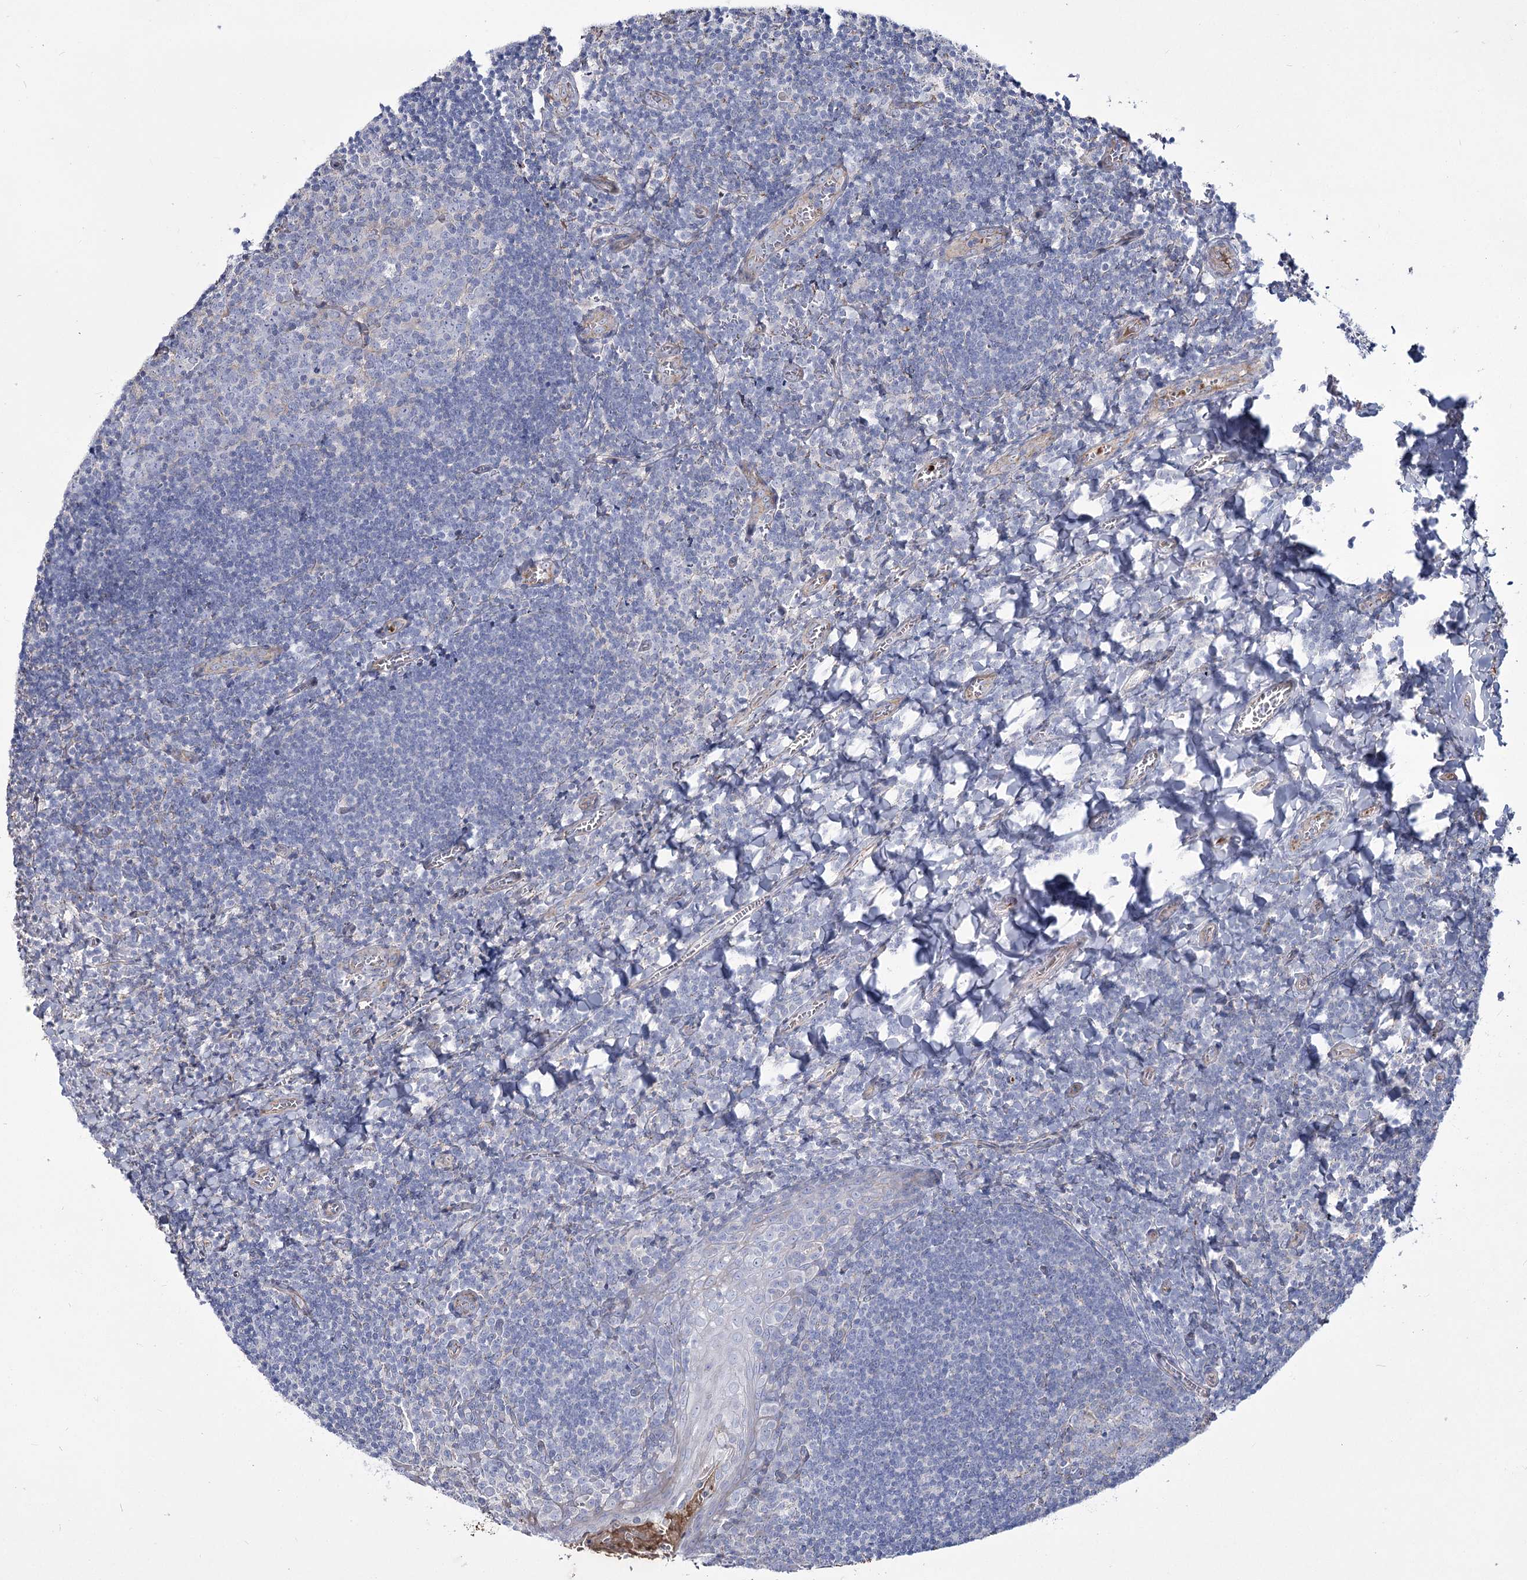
{"staining": {"intensity": "negative", "quantity": "none", "location": "none"}, "tissue": "tonsil", "cell_type": "Germinal center cells", "image_type": "normal", "snomed": [{"axis": "morphology", "description": "Normal tissue, NOS"}, {"axis": "topography", "description": "Tonsil"}], "caption": "This is a photomicrograph of IHC staining of benign tonsil, which shows no expression in germinal center cells.", "gene": "ME3", "patient": {"sex": "male", "age": 27}}